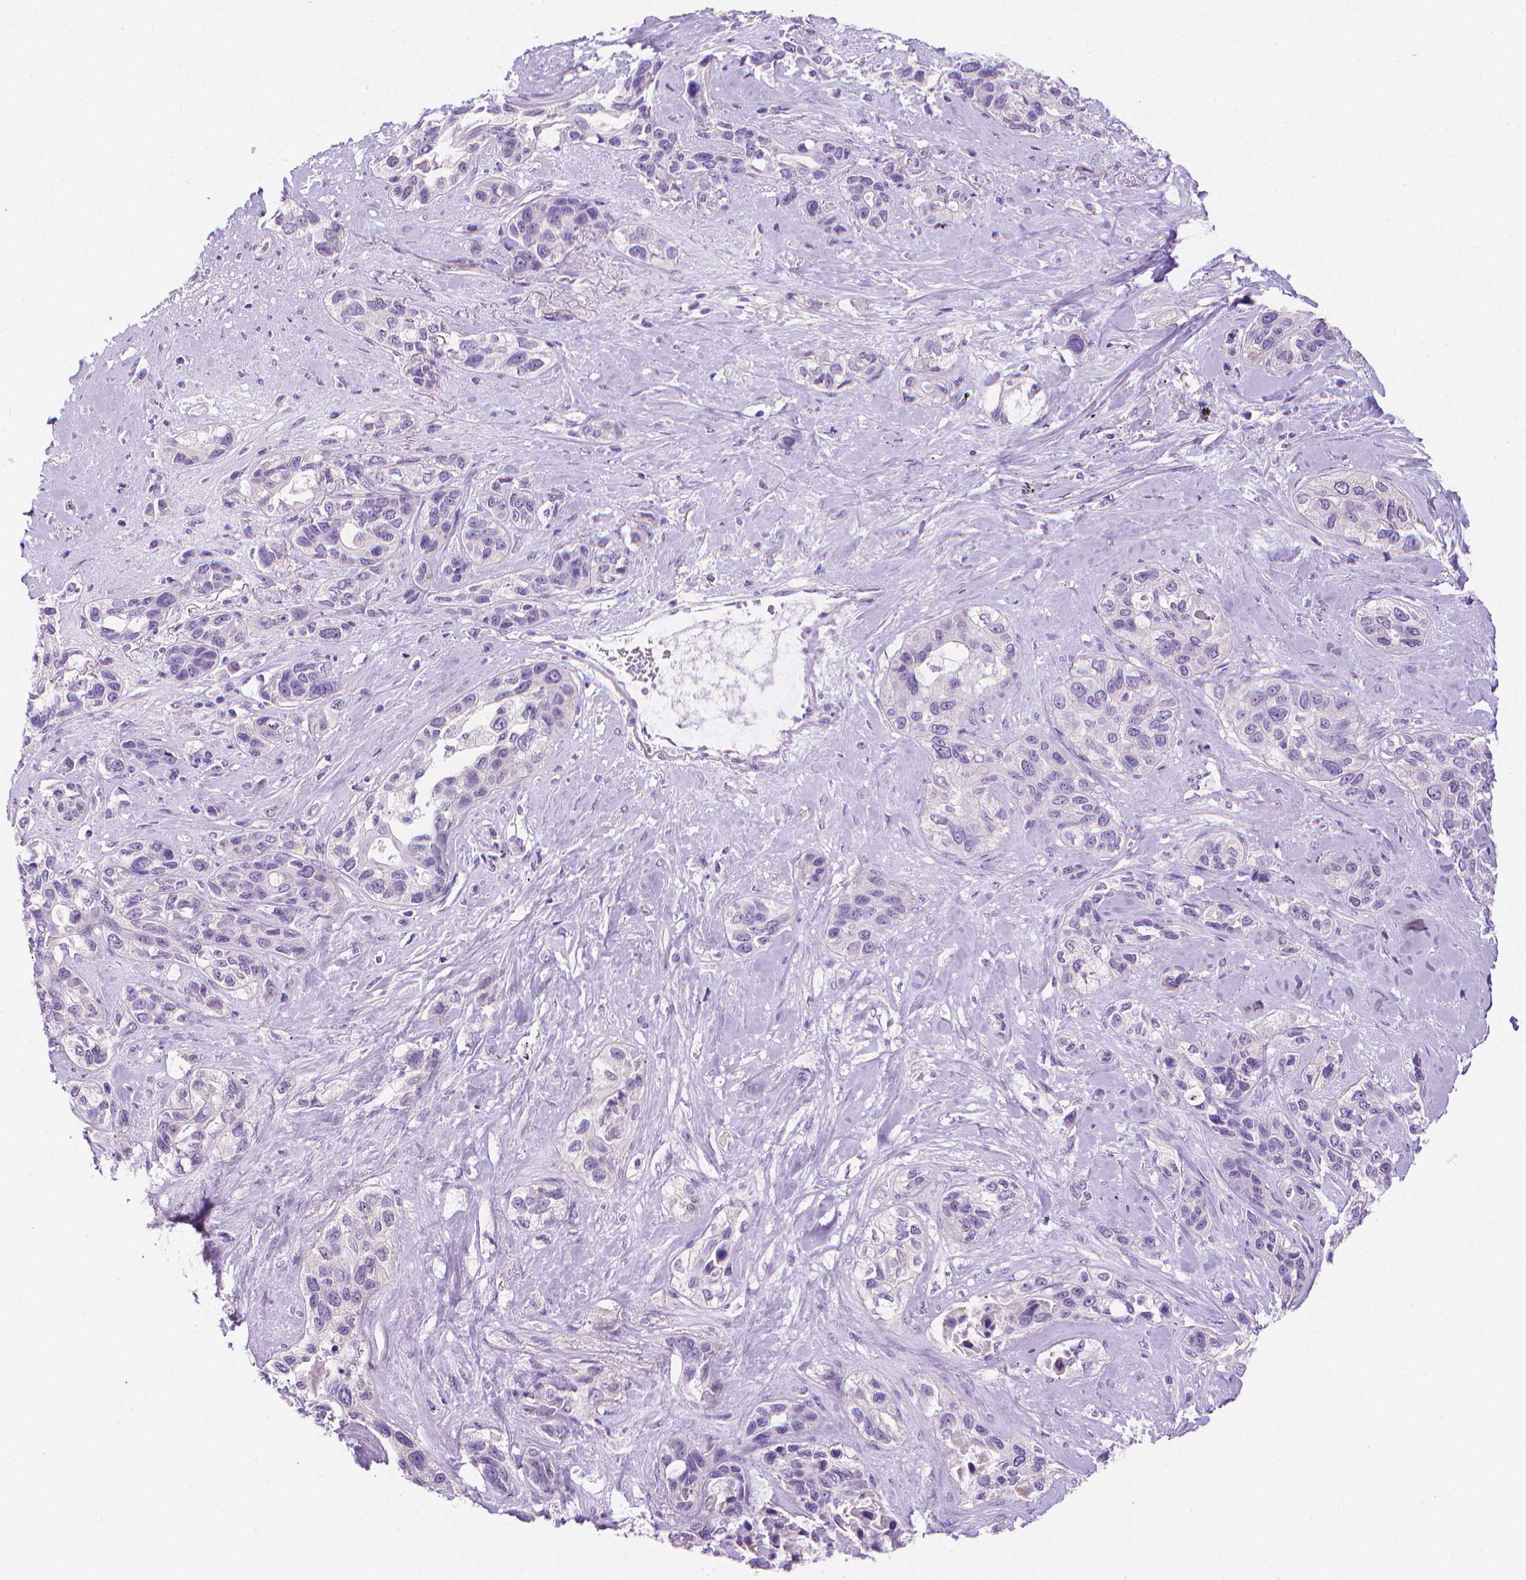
{"staining": {"intensity": "negative", "quantity": "none", "location": "none"}, "tissue": "lung cancer", "cell_type": "Tumor cells", "image_type": "cancer", "snomed": [{"axis": "morphology", "description": "Squamous cell carcinoma, NOS"}, {"axis": "topography", "description": "Lung"}], "caption": "Lung cancer was stained to show a protein in brown. There is no significant expression in tumor cells.", "gene": "FASN", "patient": {"sex": "female", "age": 70}}